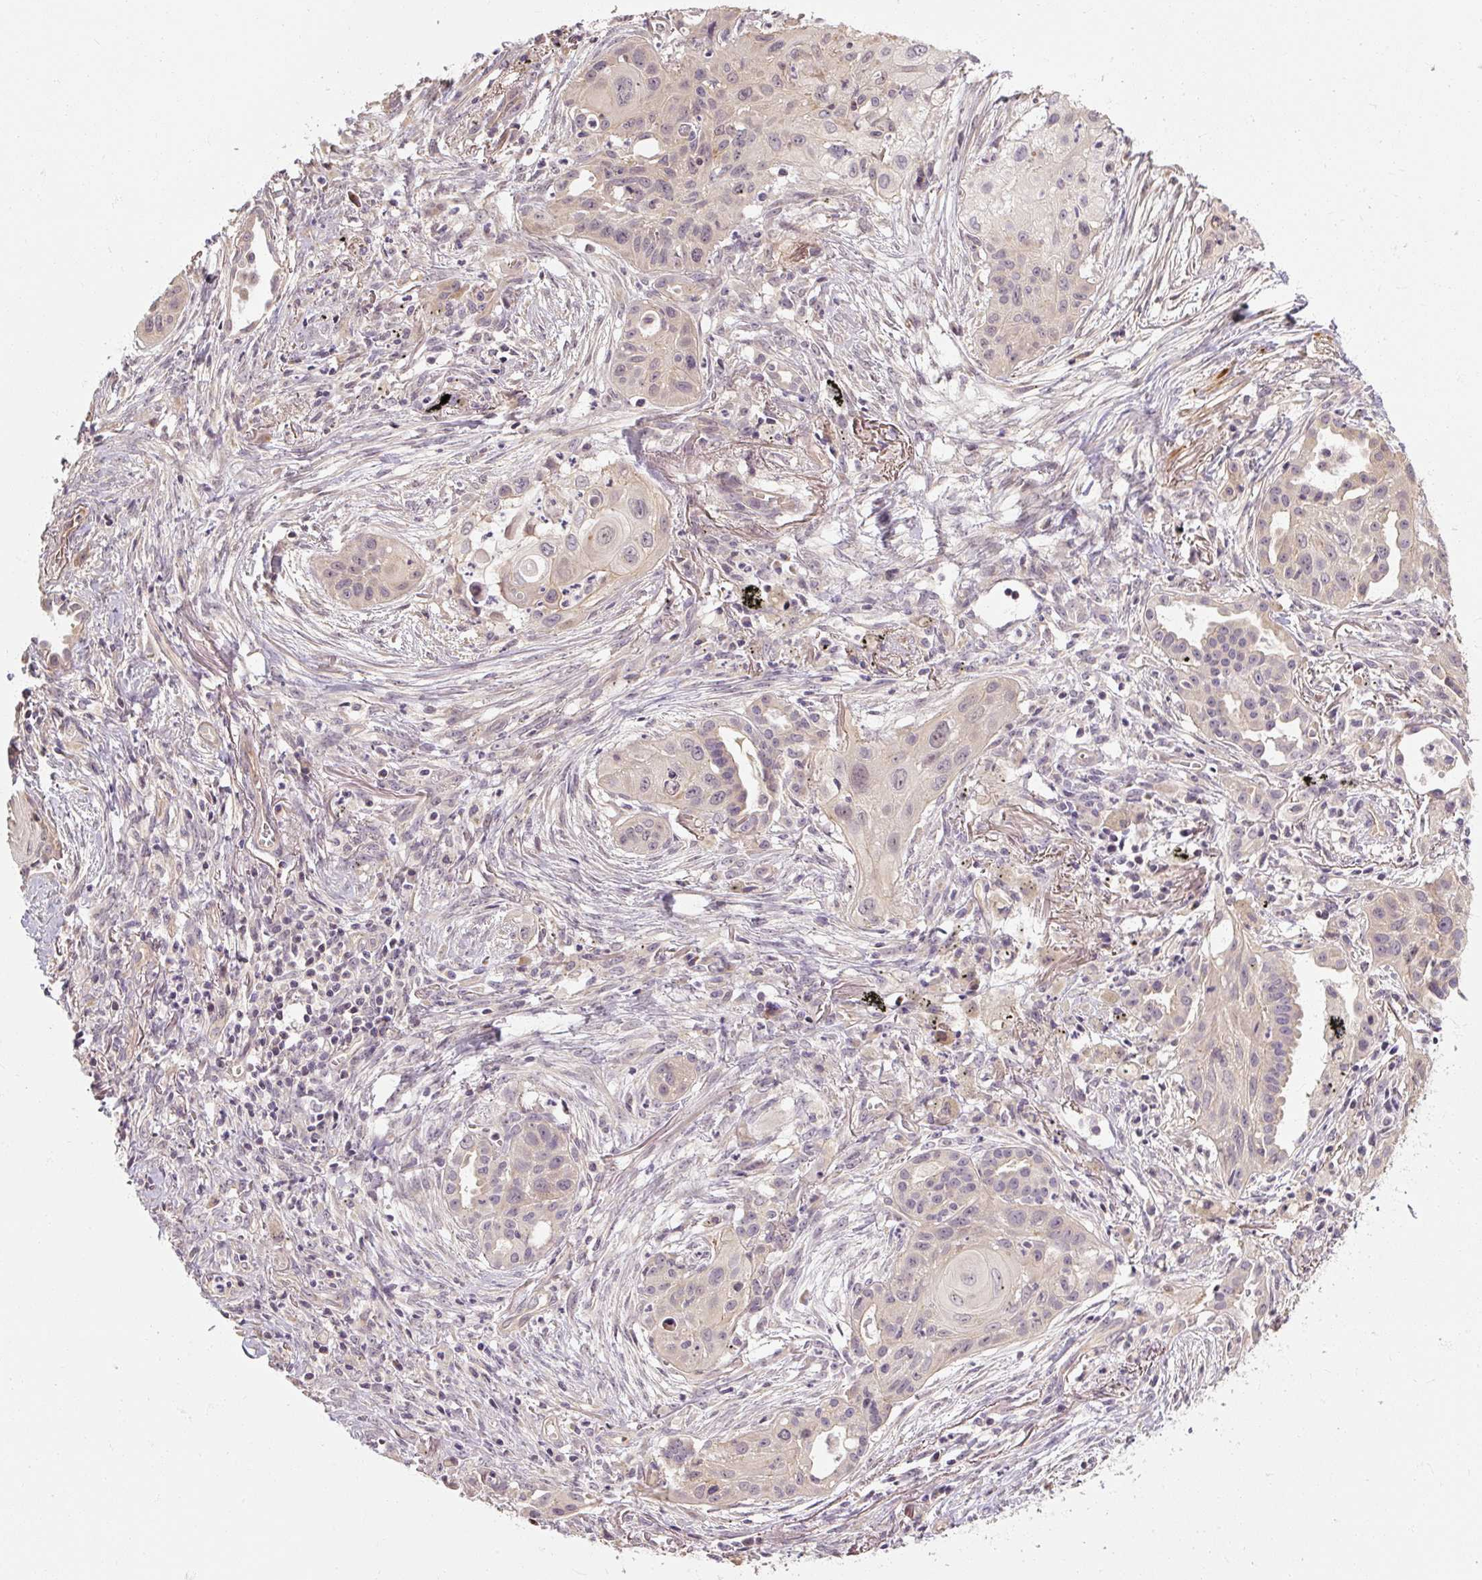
{"staining": {"intensity": "negative", "quantity": "none", "location": "none"}, "tissue": "lung cancer", "cell_type": "Tumor cells", "image_type": "cancer", "snomed": [{"axis": "morphology", "description": "Squamous cell carcinoma, NOS"}, {"axis": "topography", "description": "Lung"}], "caption": "Image shows no significant protein positivity in tumor cells of lung cancer (squamous cell carcinoma). (DAB immunohistochemistry with hematoxylin counter stain).", "gene": "RB1CC1", "patient": {"sex": "male", "age": 71}}